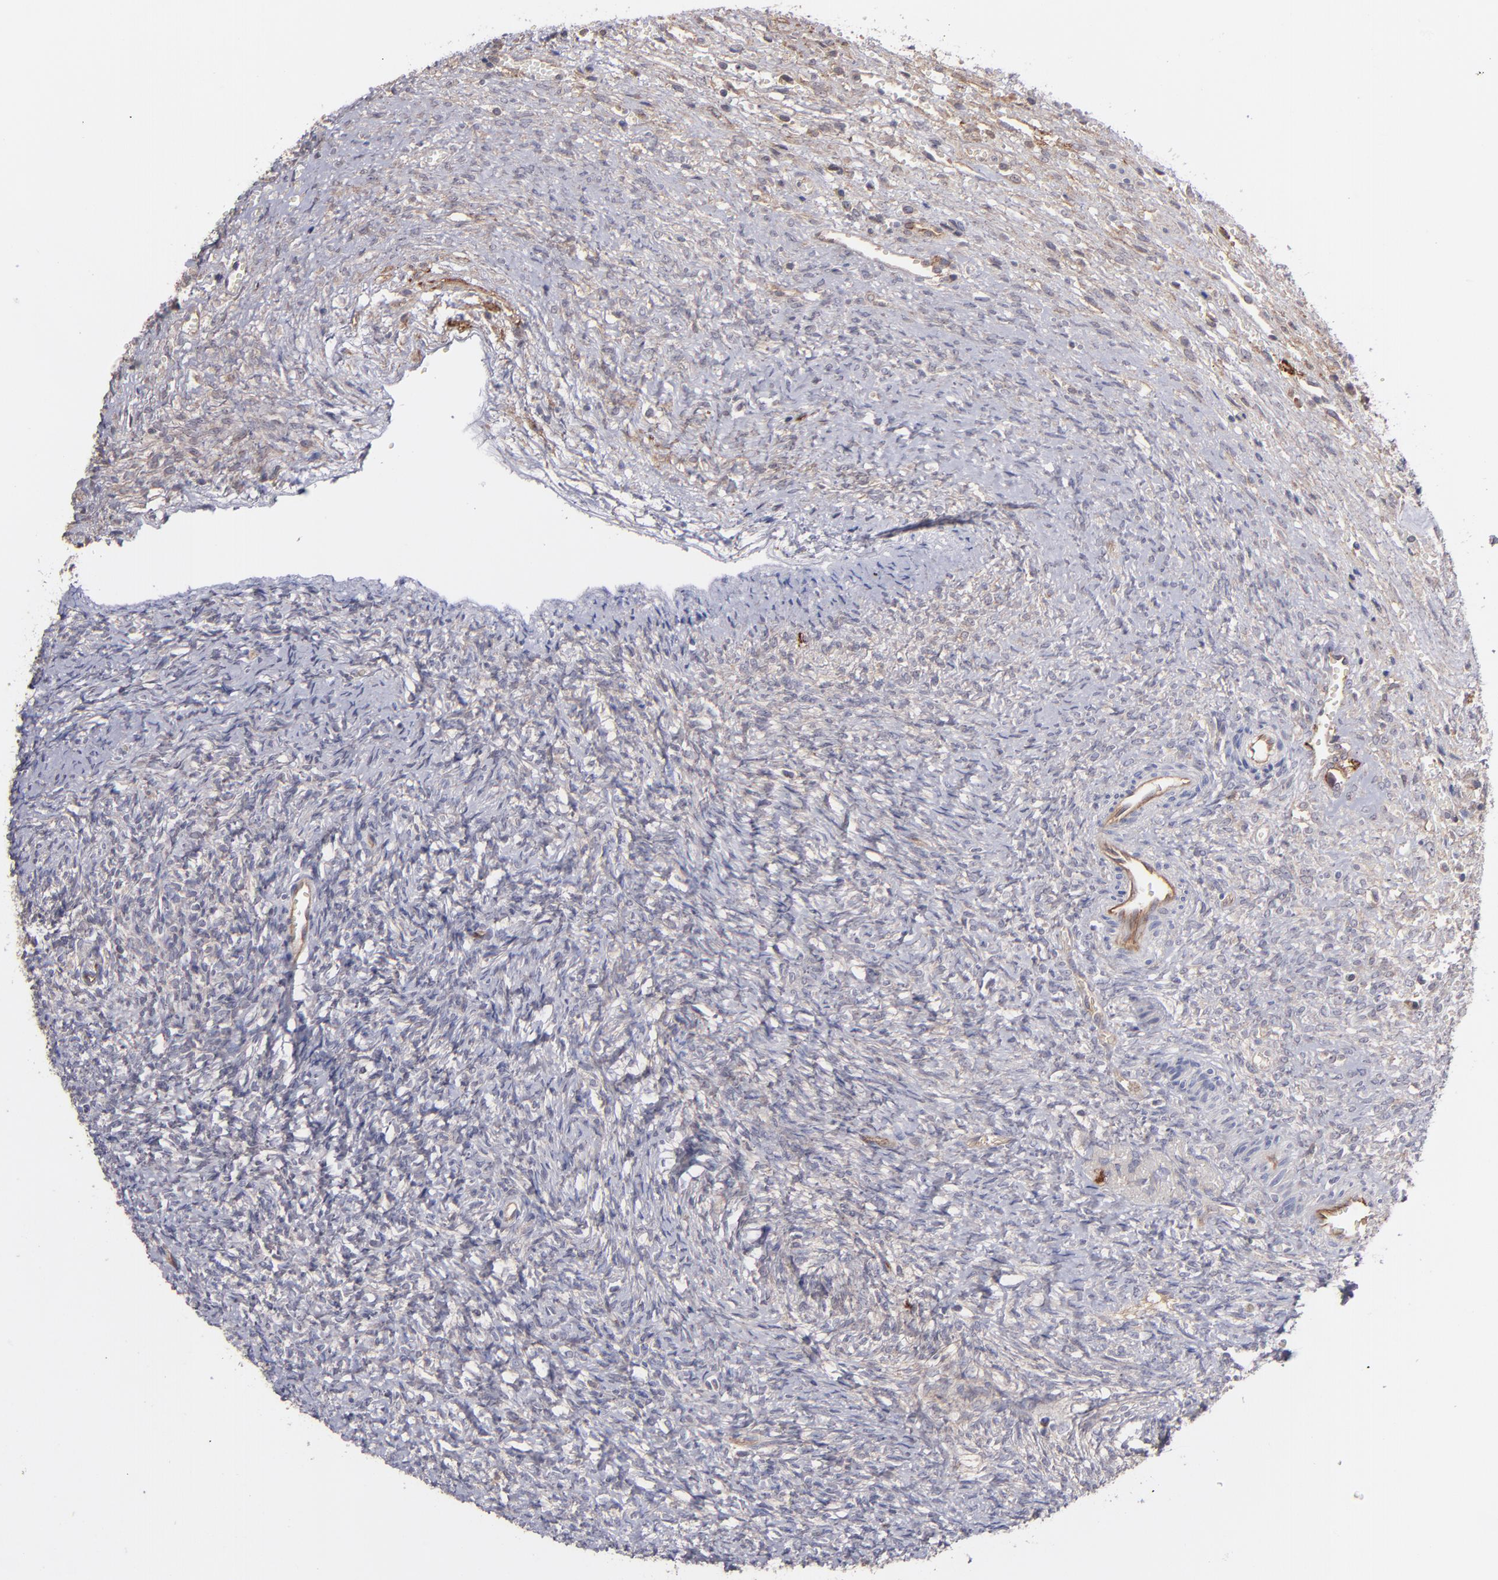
{"staining": {"intensity": "negative", "quantity": "none", "location": "none"}, "tissue": "ovary", "cell_type": "Ovarian stroma cells", "image_type": "normal", "snomed": [{"axis": "morphology", "description": "Normal tissue, NOS"}, {"axis": "topography", "description": "Ovary"}], "caption": "Immunohistochemistry (IHC) histopathology image of normal ovary: ovary stained with DAB reveals no significant protein positivity in ovarian stroma cells. (IHC, brightfield microscopy, high magnification).", "gene": "ICAM1", "patient": {"sex": "female", "age": 56}}